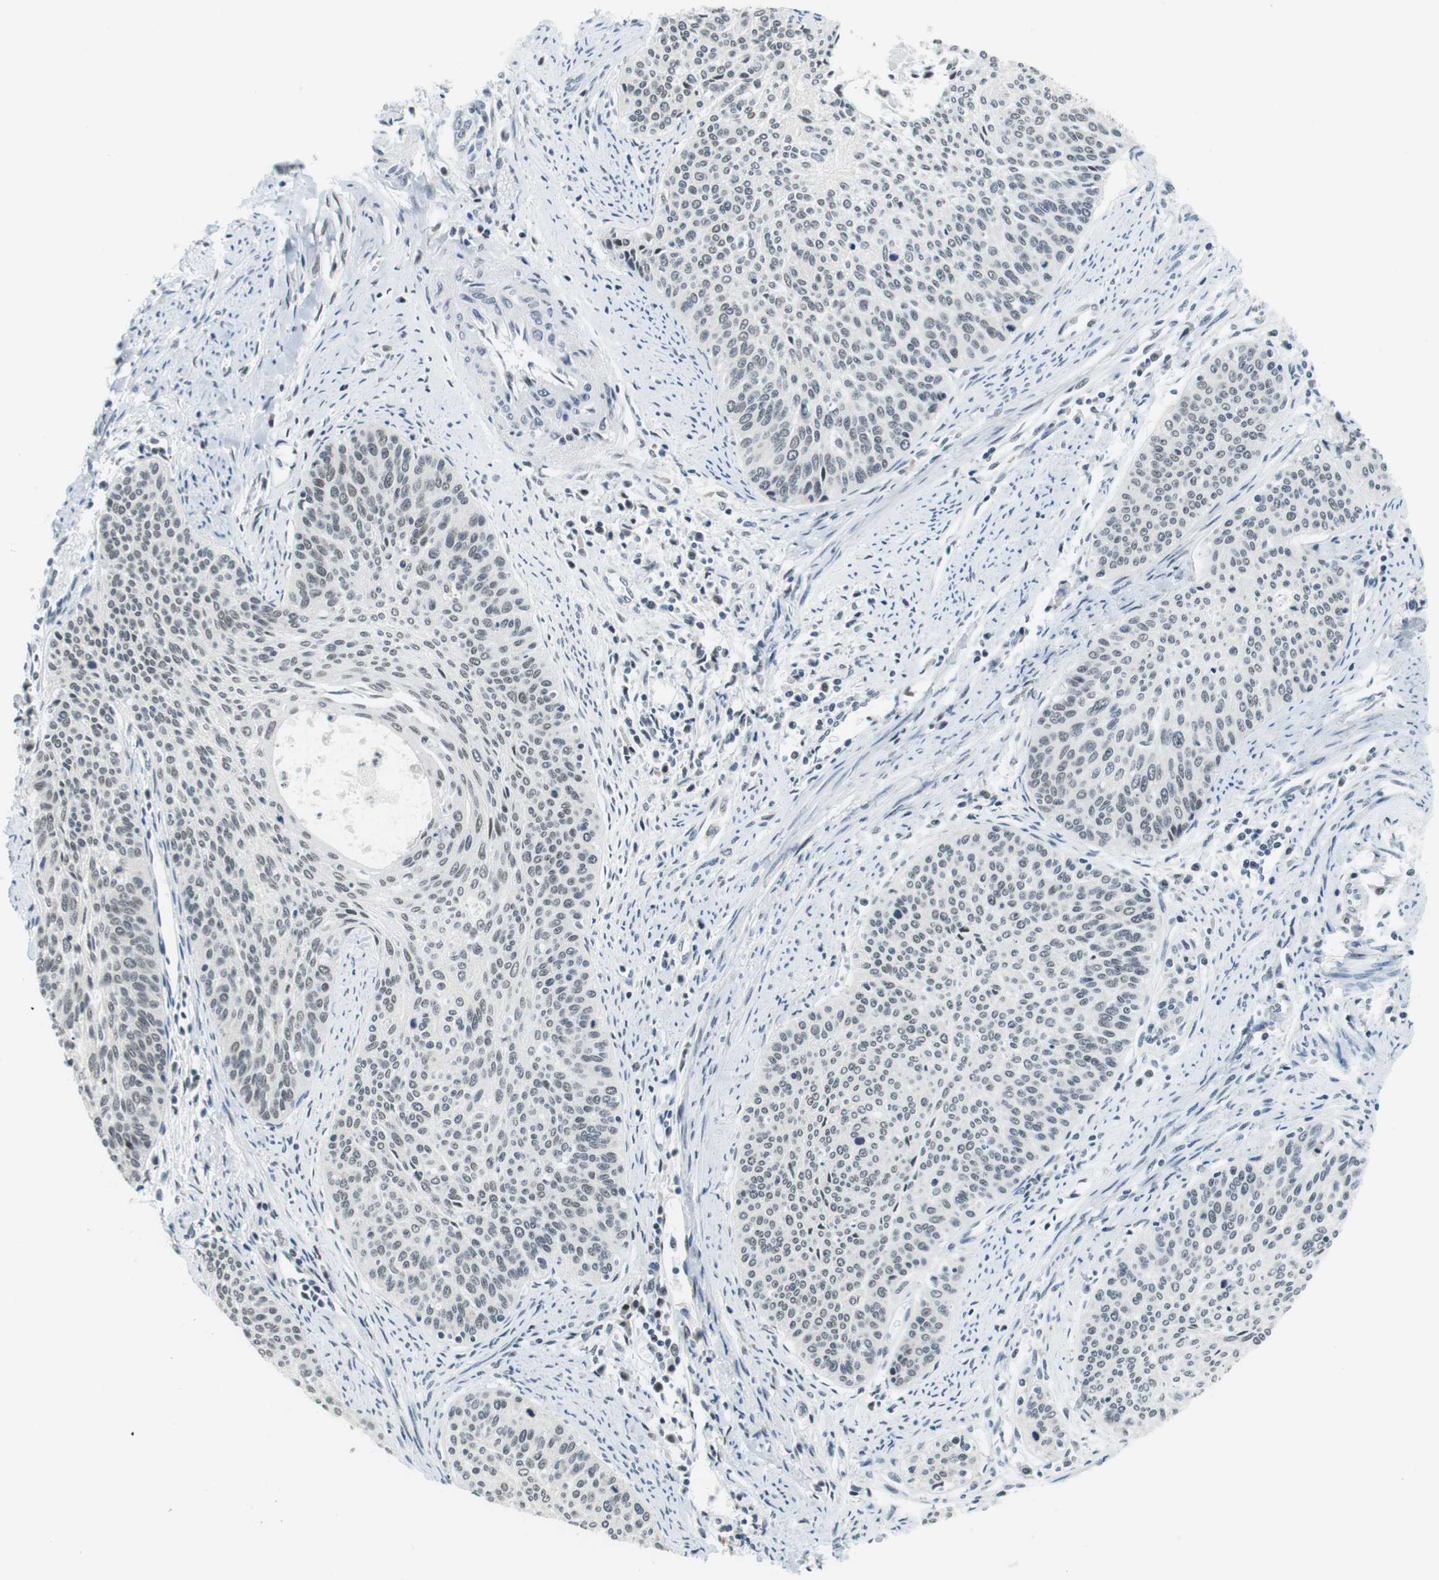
{"staining": {"intensity": "weak", "quantity": "<25%", "location": "nuclear"}, "tissue": "cervical cancer", "cell_type": "Tumor cells", "image_type": "cancer", "snomed": [{"axis": "morphology", "description": "Squamous cell carcinoma, NOS"}, {"axis": "topography", "description": "Cervix"}], "caption": "A high-resolution histopathology image shows immunohistochemistry (IHC) staining of cervical cancer (squamous cell carcinoma), which displays no significant staining in tumor cells.", "gene": "RNF38", "patient": {"sex": "female", "age": 55}}